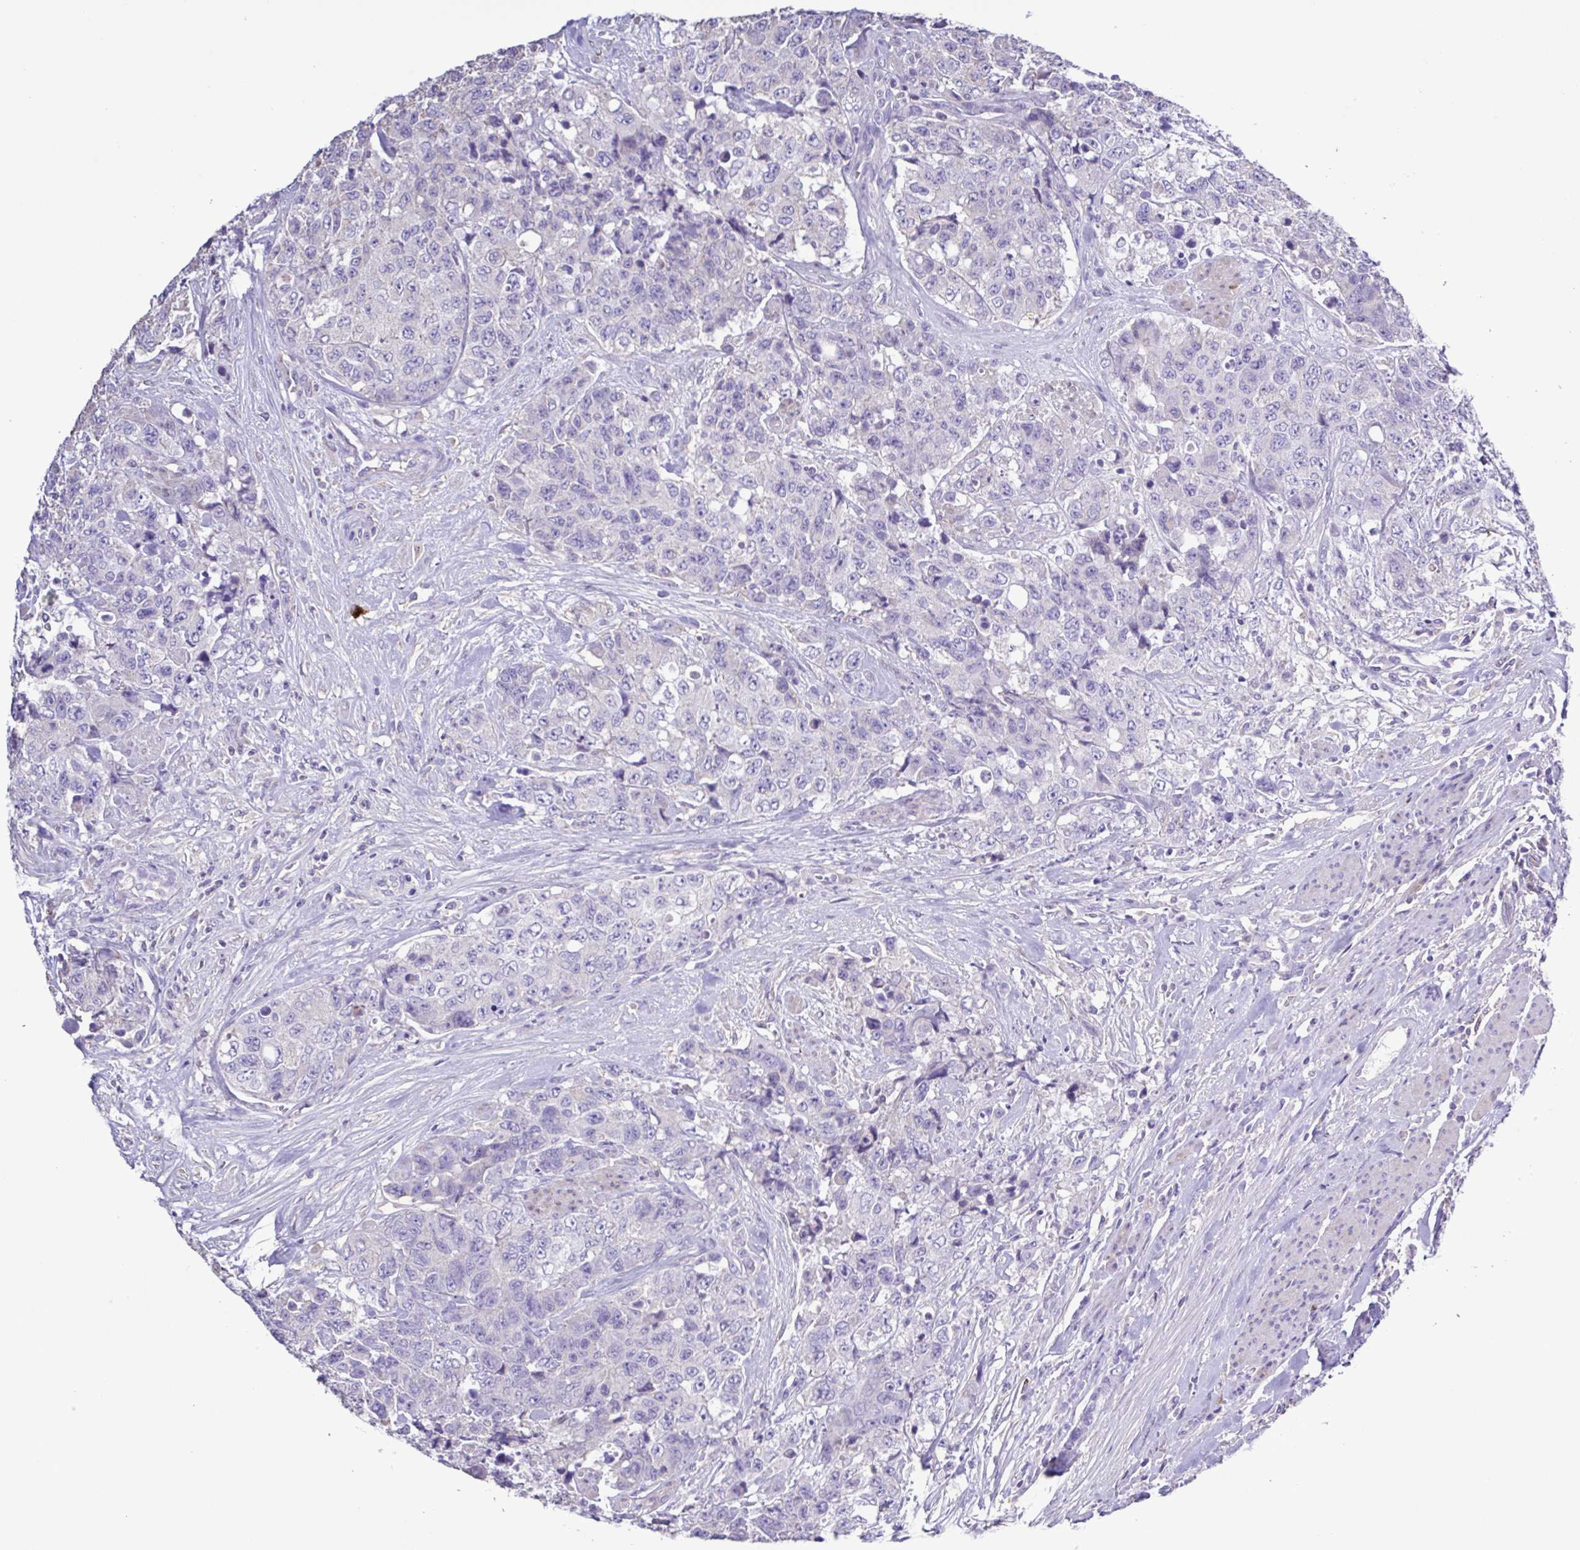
{"staining": {"intensity": "negative", "quantity": "none", "location": "none"}, "tissue": "urothelial cancer", "cell_type": "Tumor cells", "image_type": "cancer", "snomed": [{"axis": "morphology", "description": "Urothelial carcinoma, High grade"}, {"axis": "topography", "description": "Urinary bladder"}], "caption": "Tumor cells show no significant positivity in urothelial carcinoma (high-grade).", "gene": "PLA2G4E", "patient": {"sex": "female", "age": 78}}